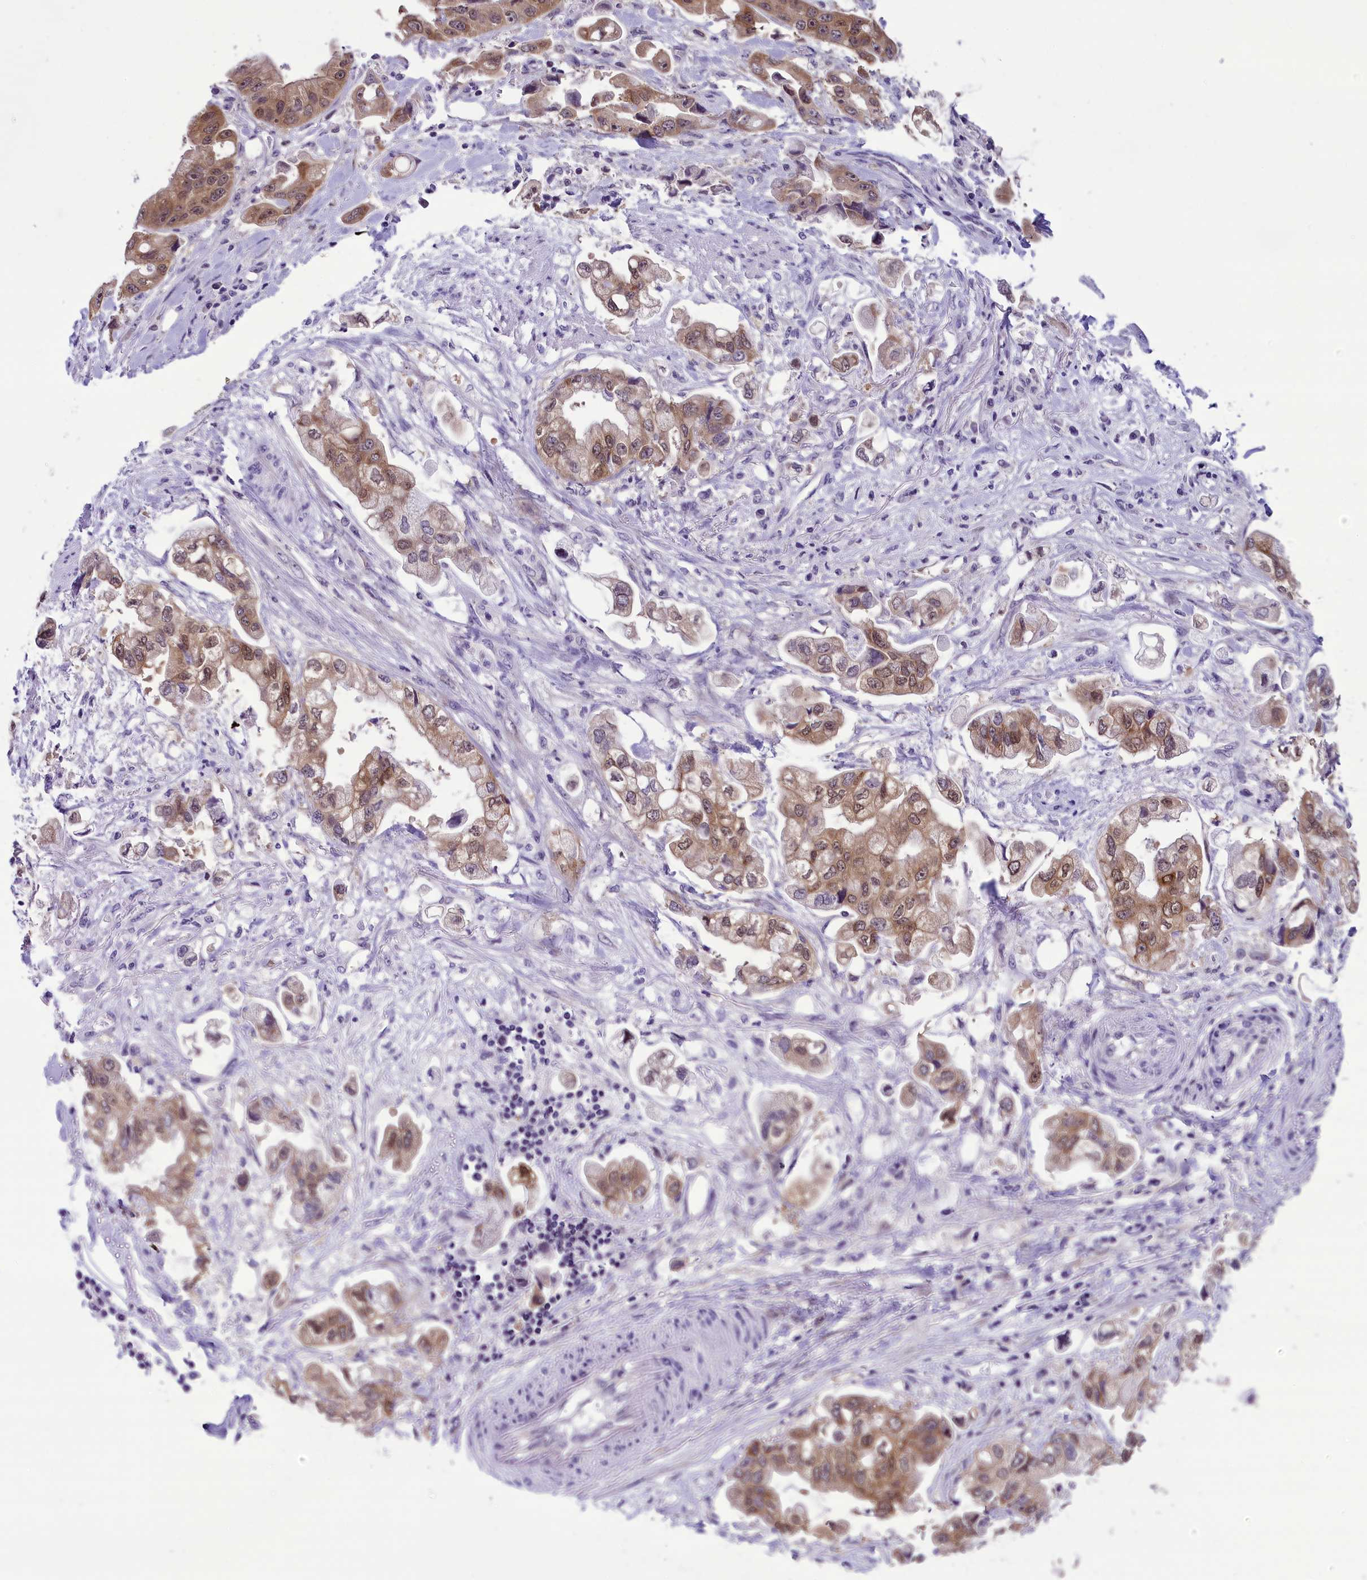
{"staining": {"intensity": "moderate", "quantity": ">75%", "location": "cytoplasmic/membranous,nuclear"}, "tissue": "stomach cancer", "cell_type": "Tumor cells", "image_type": "cancer", "snomed": [{"axis": "morphology", "description": "Adenocarcinoma, NOS"}, {"axis": "topography", "description": "Stomach"}], "caption": "A medium amount of moderate cytoplasmic/membranous and nuclear staining is appreciated in approximately >75% of tumor cells in adenocarcinoma (stomach) tissue.", "gene": "PRR15", "patient": {"sex": "male", "age": 62}}